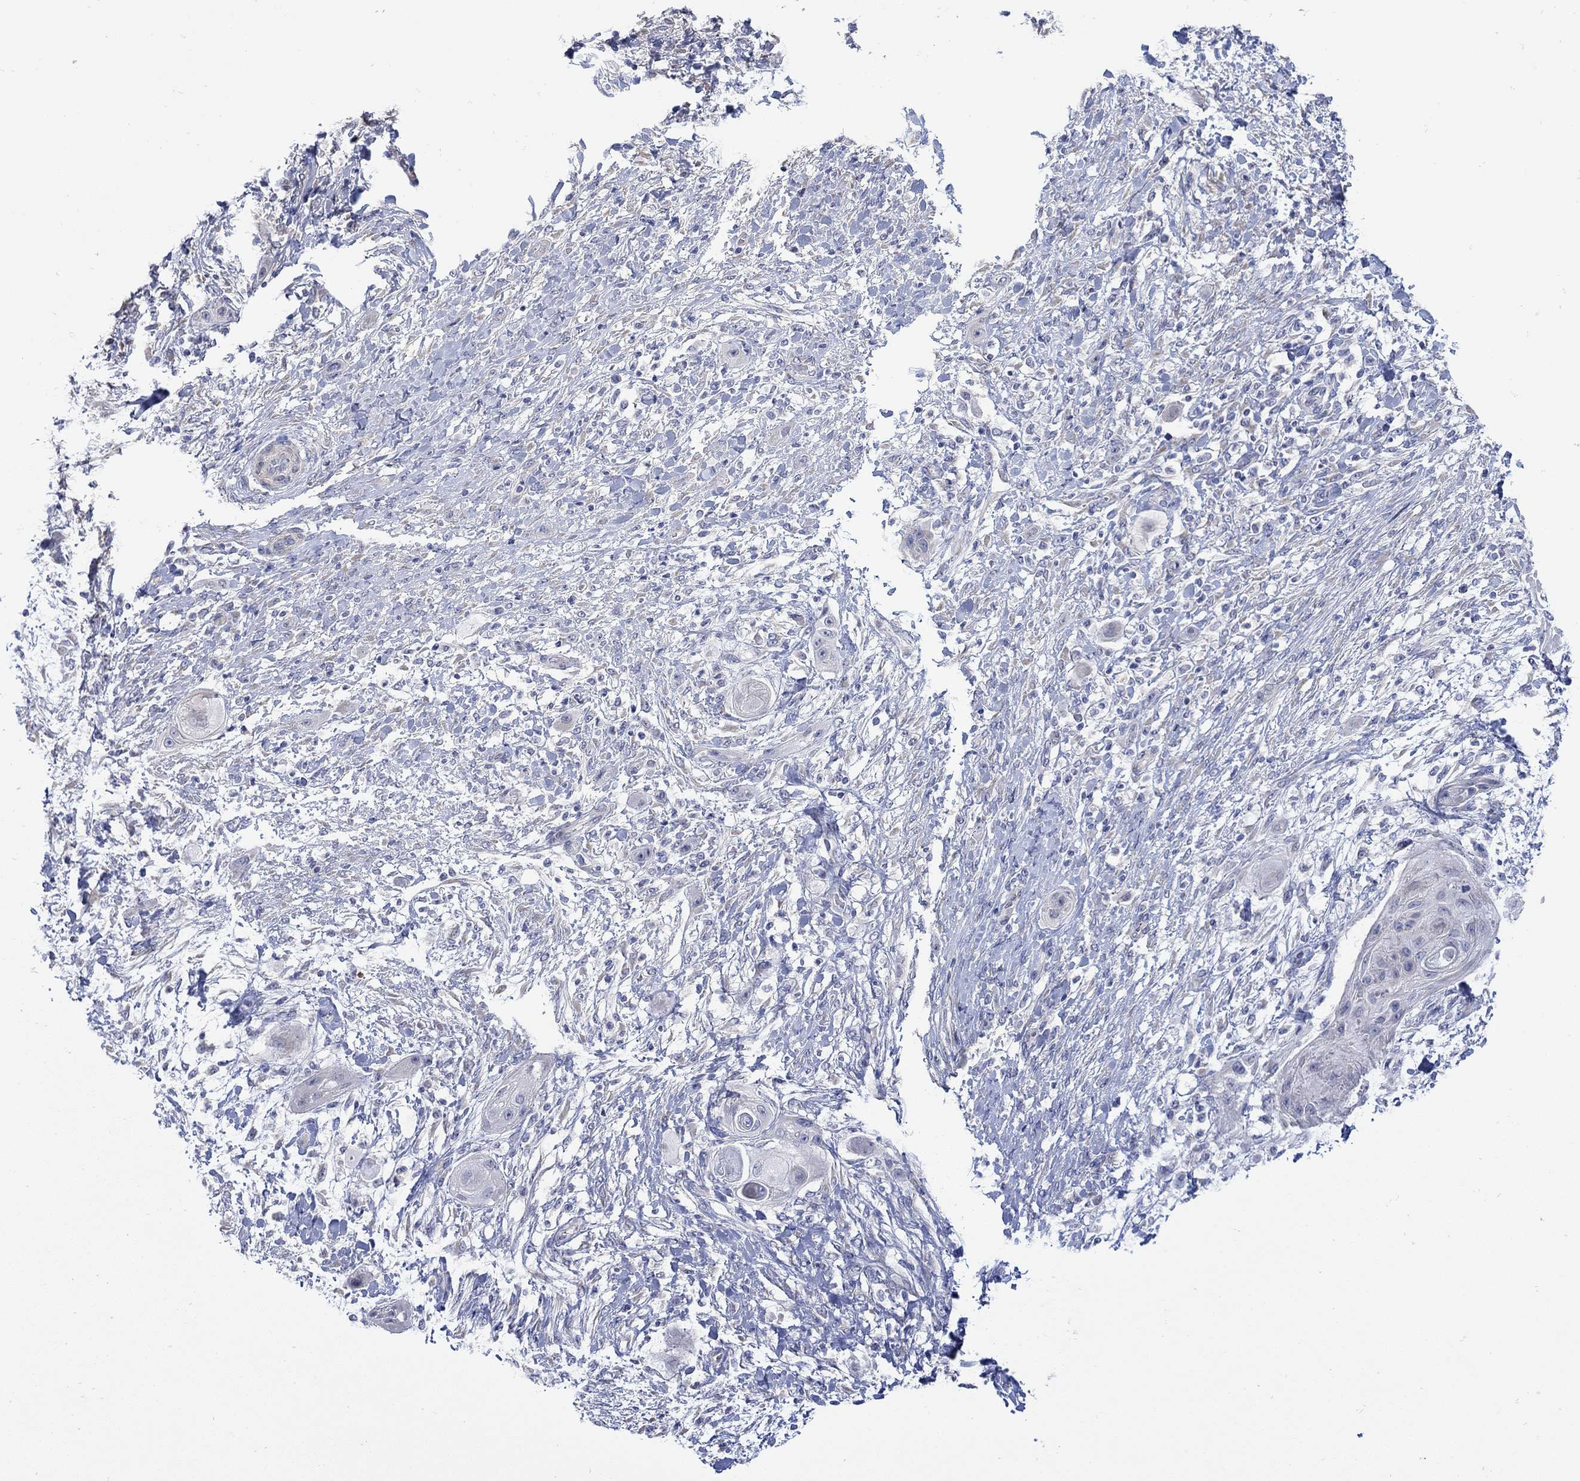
{"staining": {"intensity": "negative", "quantity": "none", "location": "none"}, "tissue": "skin cancer", "cell_type": "Tumor cells", "image_type": "cancer", "snomed": [{"axis": "morphology", "description": "Squamous cell carcinoma, NOS"}, {"axis": "topography", "description": "Skin"}], "caption": "Photomicrograph shows no significant protein staining in tumor cells of skin cancer (squamous cell carcinoma). Nuclei are stained in blue.", "gene": "KRT222", "patient": {"sex": "male", "age": 62}}